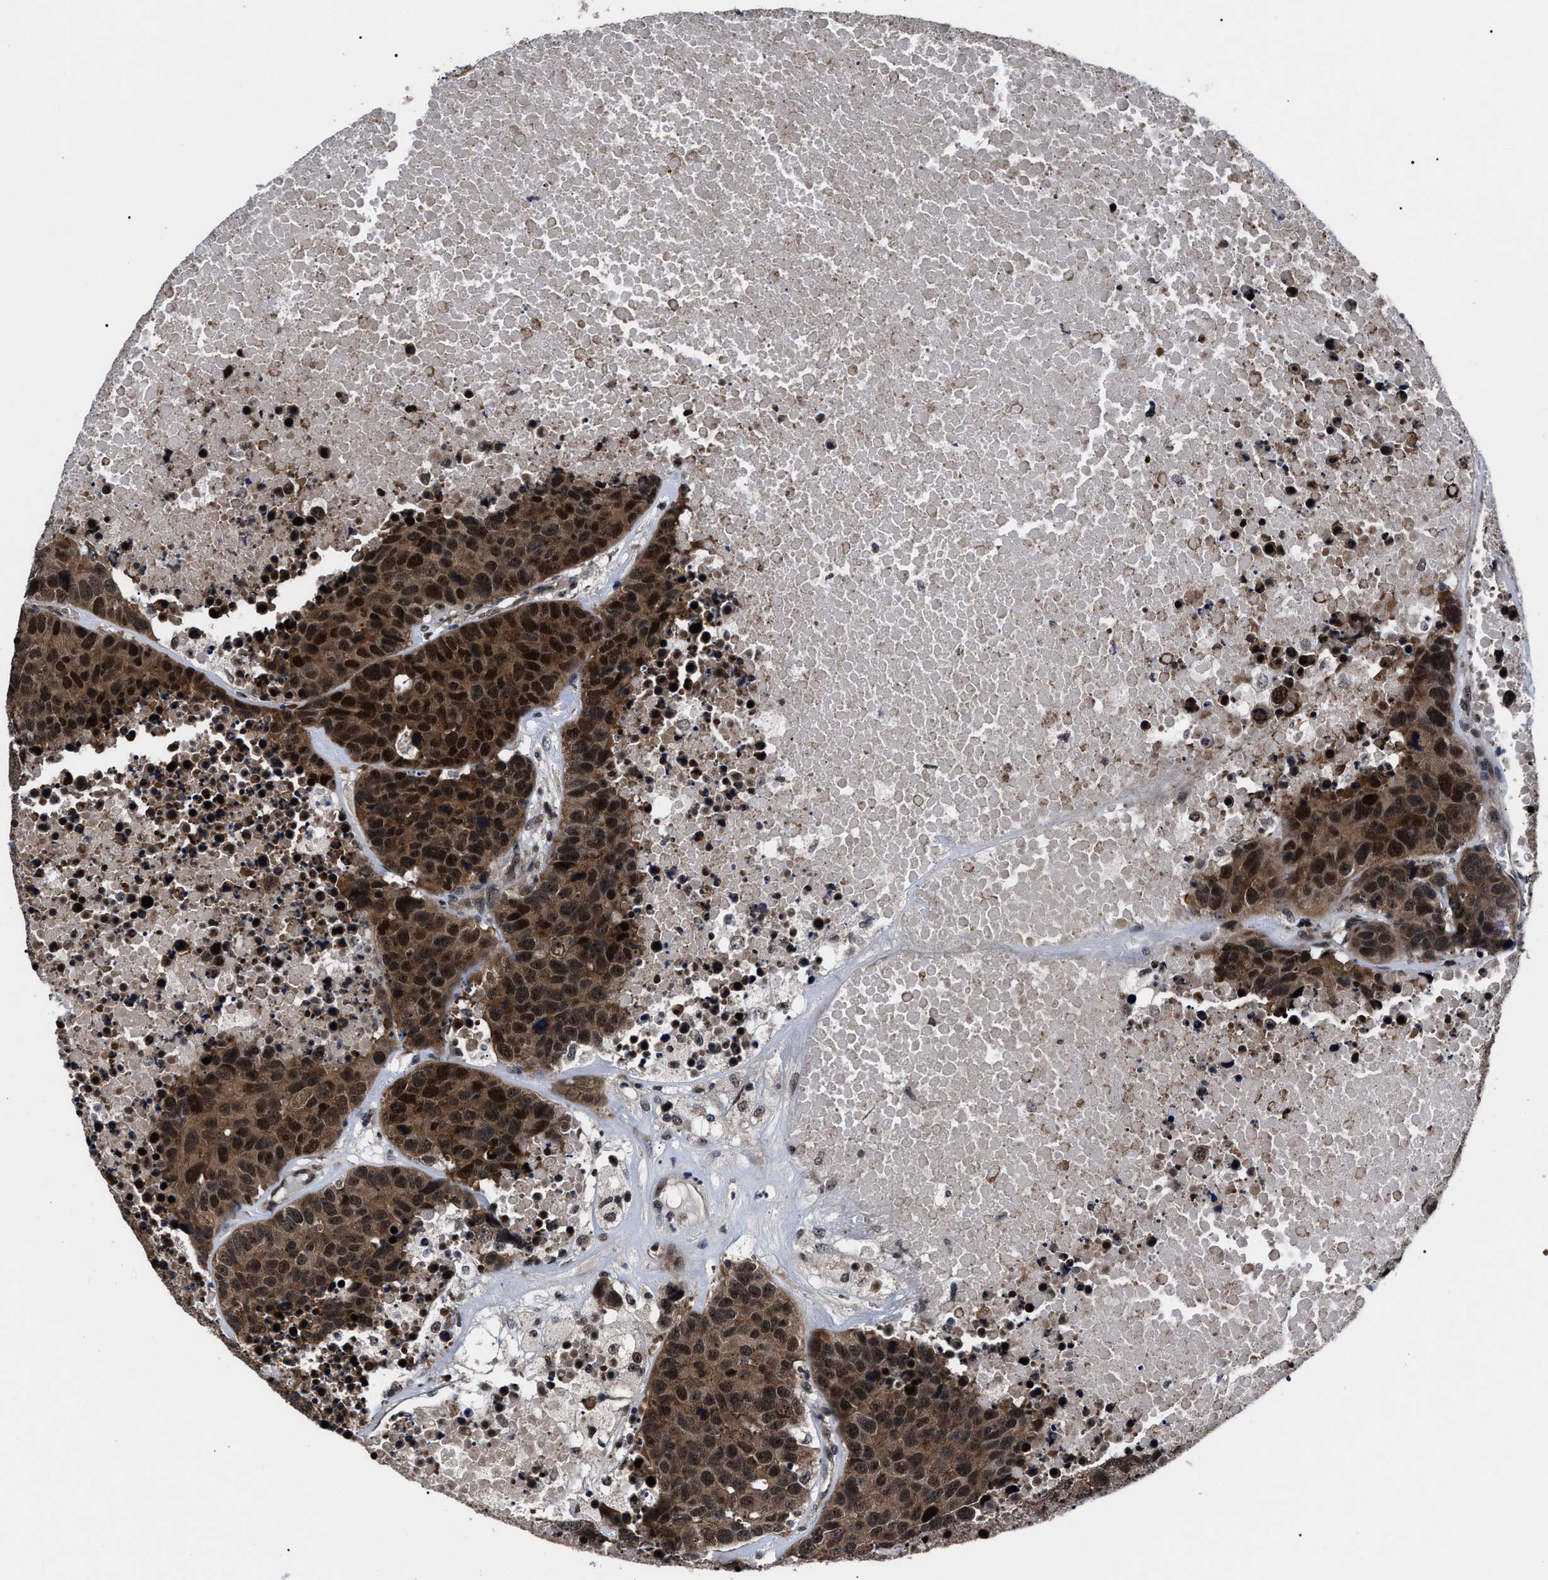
{"staining": {"intensity": "strong", "quantity": ">75%", "location": "cytoplasmic/membranous,nuclear"}, "tissue": "carcinoid", "cell_type": "Tumor cells", "image_type": "cancer", "snomed": [{"axis": "morphology", "description": "Carcinoid, malignant, NOS"}, {"axis": "topography", "description": "Lung"}], "caption": "Immunohistochemistry (IHC) histopathology image of neoplastic tissue: human malignant carcinoid stained using immunohistochemistry demonstrates high levels of strong protein expression localized specifically in the cytoplasmic/membranous and nuclear of tumor cells, appearing as a cytoplasmic/membranous and nuclear brown color.", "gene": "CSNK2A1", "patient": {"sex": "male", "age": 60}}